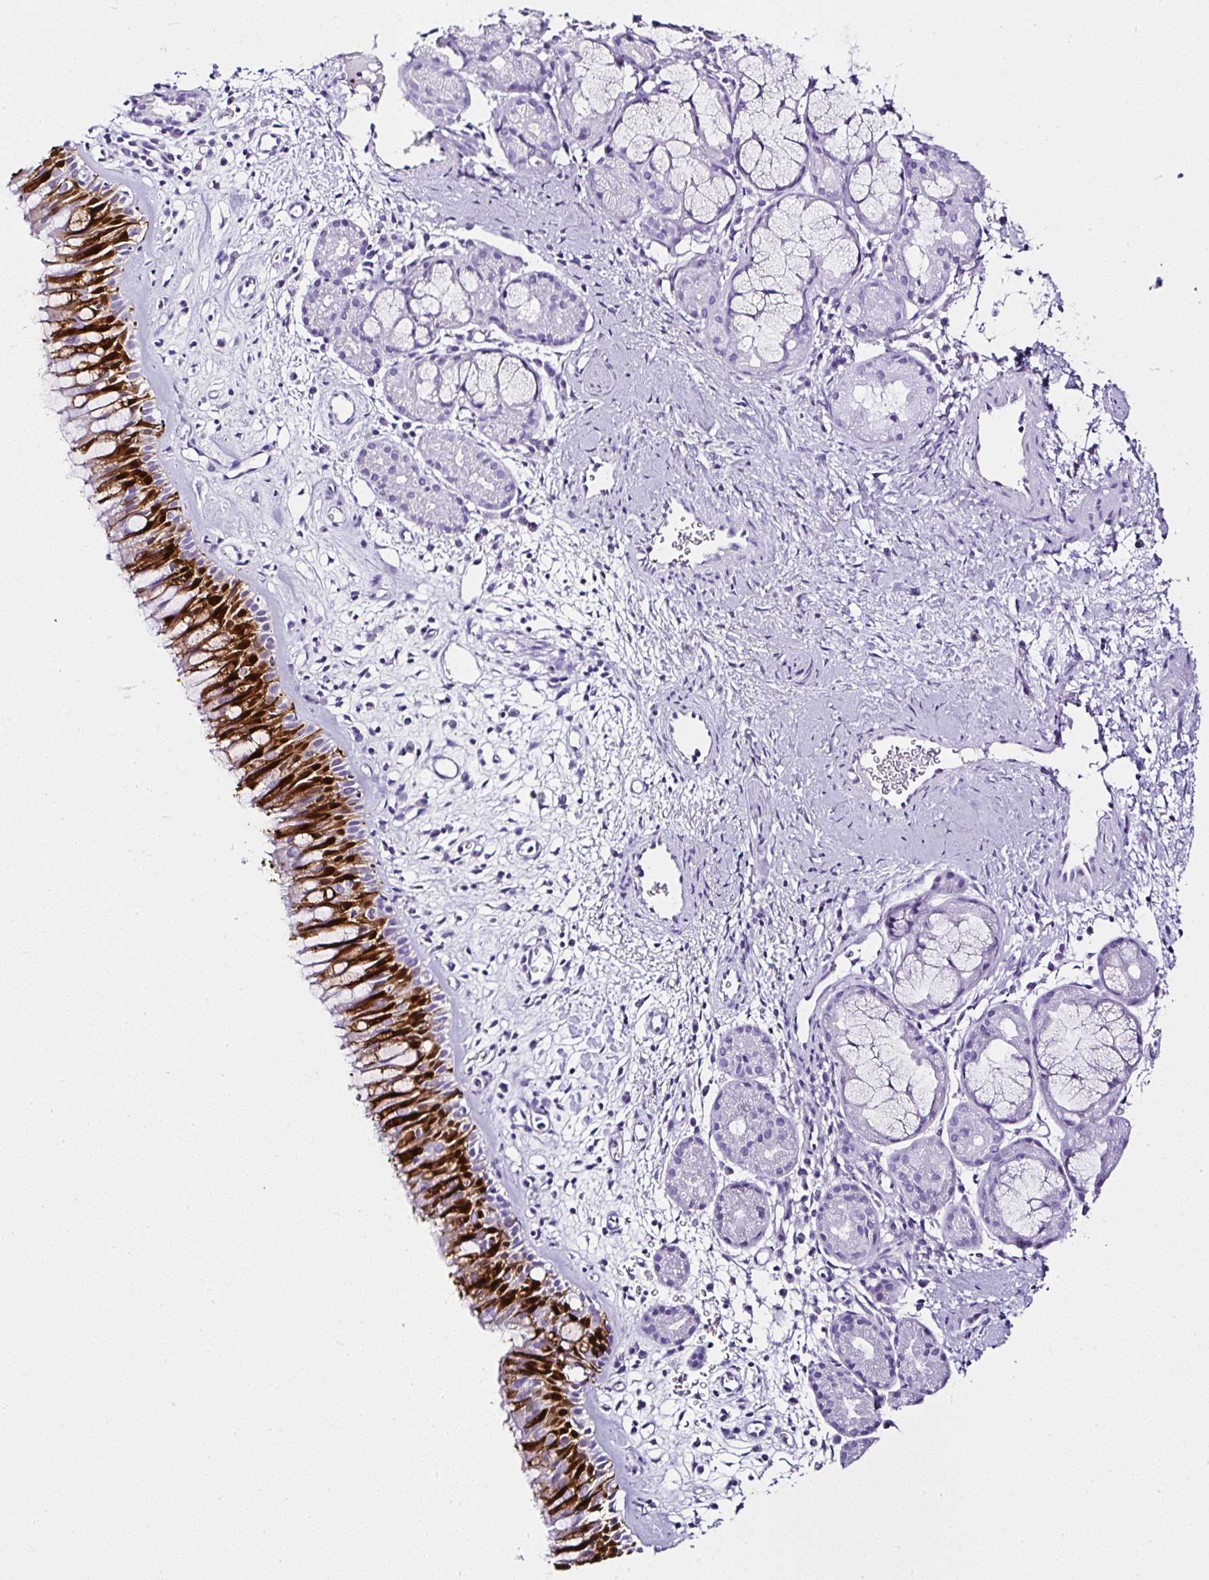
{"staining": {"intensity": "strong", "quantity": ">75%", "location": "cytoplasmic/membranous,nuclear"}, "tissue": "nasopharynx", "cell_type": "Respiratory epithelial cells", "image_type": "normal", "snomed": [{"axis": "morphology", "description": "Normal tissue, NOS"}, {"axis": "topography", "description": "Nasopharynx"}], "caption": "This histopathology image reveals immunohistochemistry staining of normal human nasopharynx, with high strong cytoplasmic/membranous,nuclear staining in about >75% of respiratory epithelial cells.", "gene": "SERPINB3", "patient": {"sex": "male", "age": 65}}